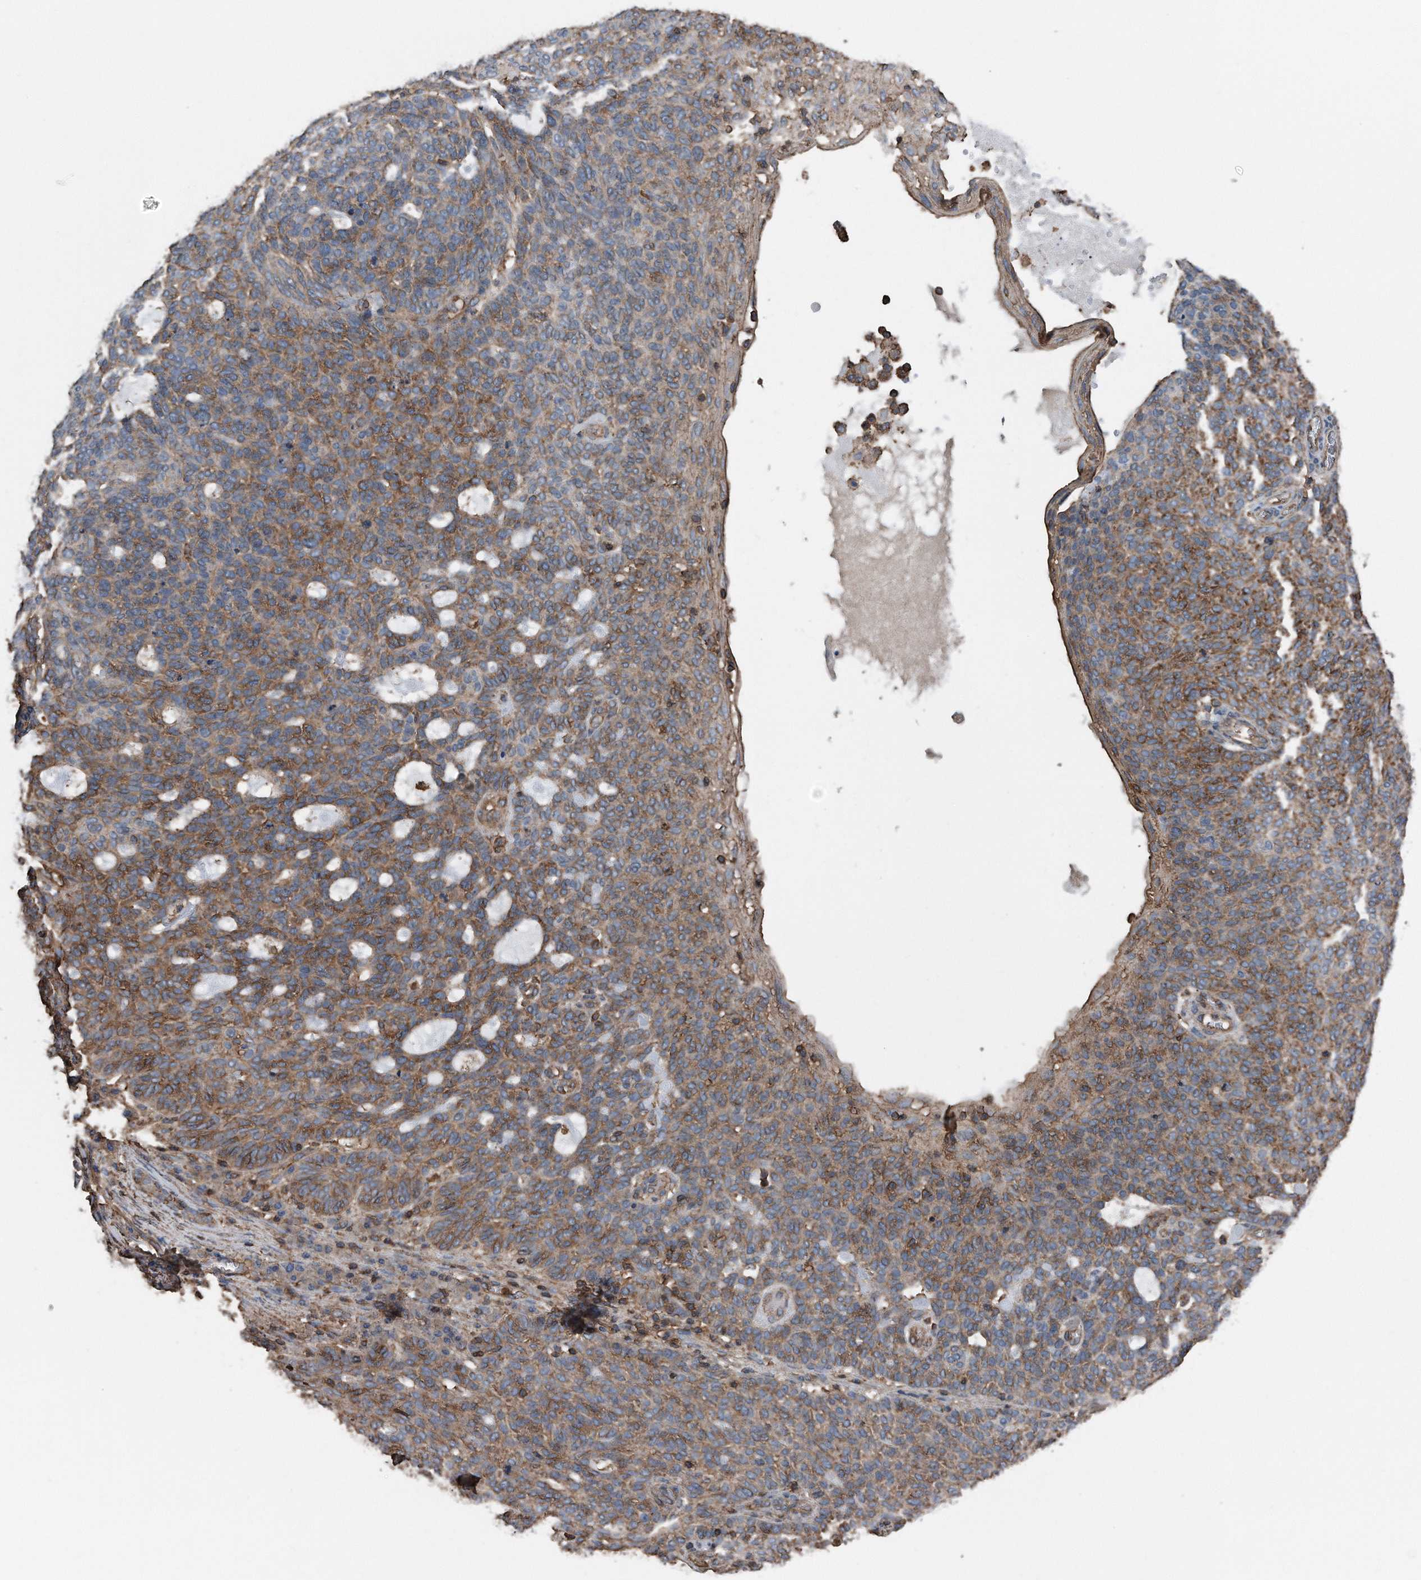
{"staining": {"intensity": "moderate", "quantity": ">75%", "location": "cytoplasmic/membranous"}, "tissue": "skin cancer", "cell_type": "Tumor cells", "image_type": "cancer", "snomed": [{"axis": "morphology", "description": "Squamous cell carcinoma, NOS"}, {"axis": "topography", "description": "Skin"}], "caption": "Protein expression analysis of human squamous cell carcinoma (skin) reveals moderate cytoplasmic/membranous expression in approximately >75% of tumor cells. Using DAB (brown) and hematoxylin (blue) stains, captured at high magnification using brightfield microscopy.", "gene": "RSPO3", "patient": {"sex": "female", "age": 90}}